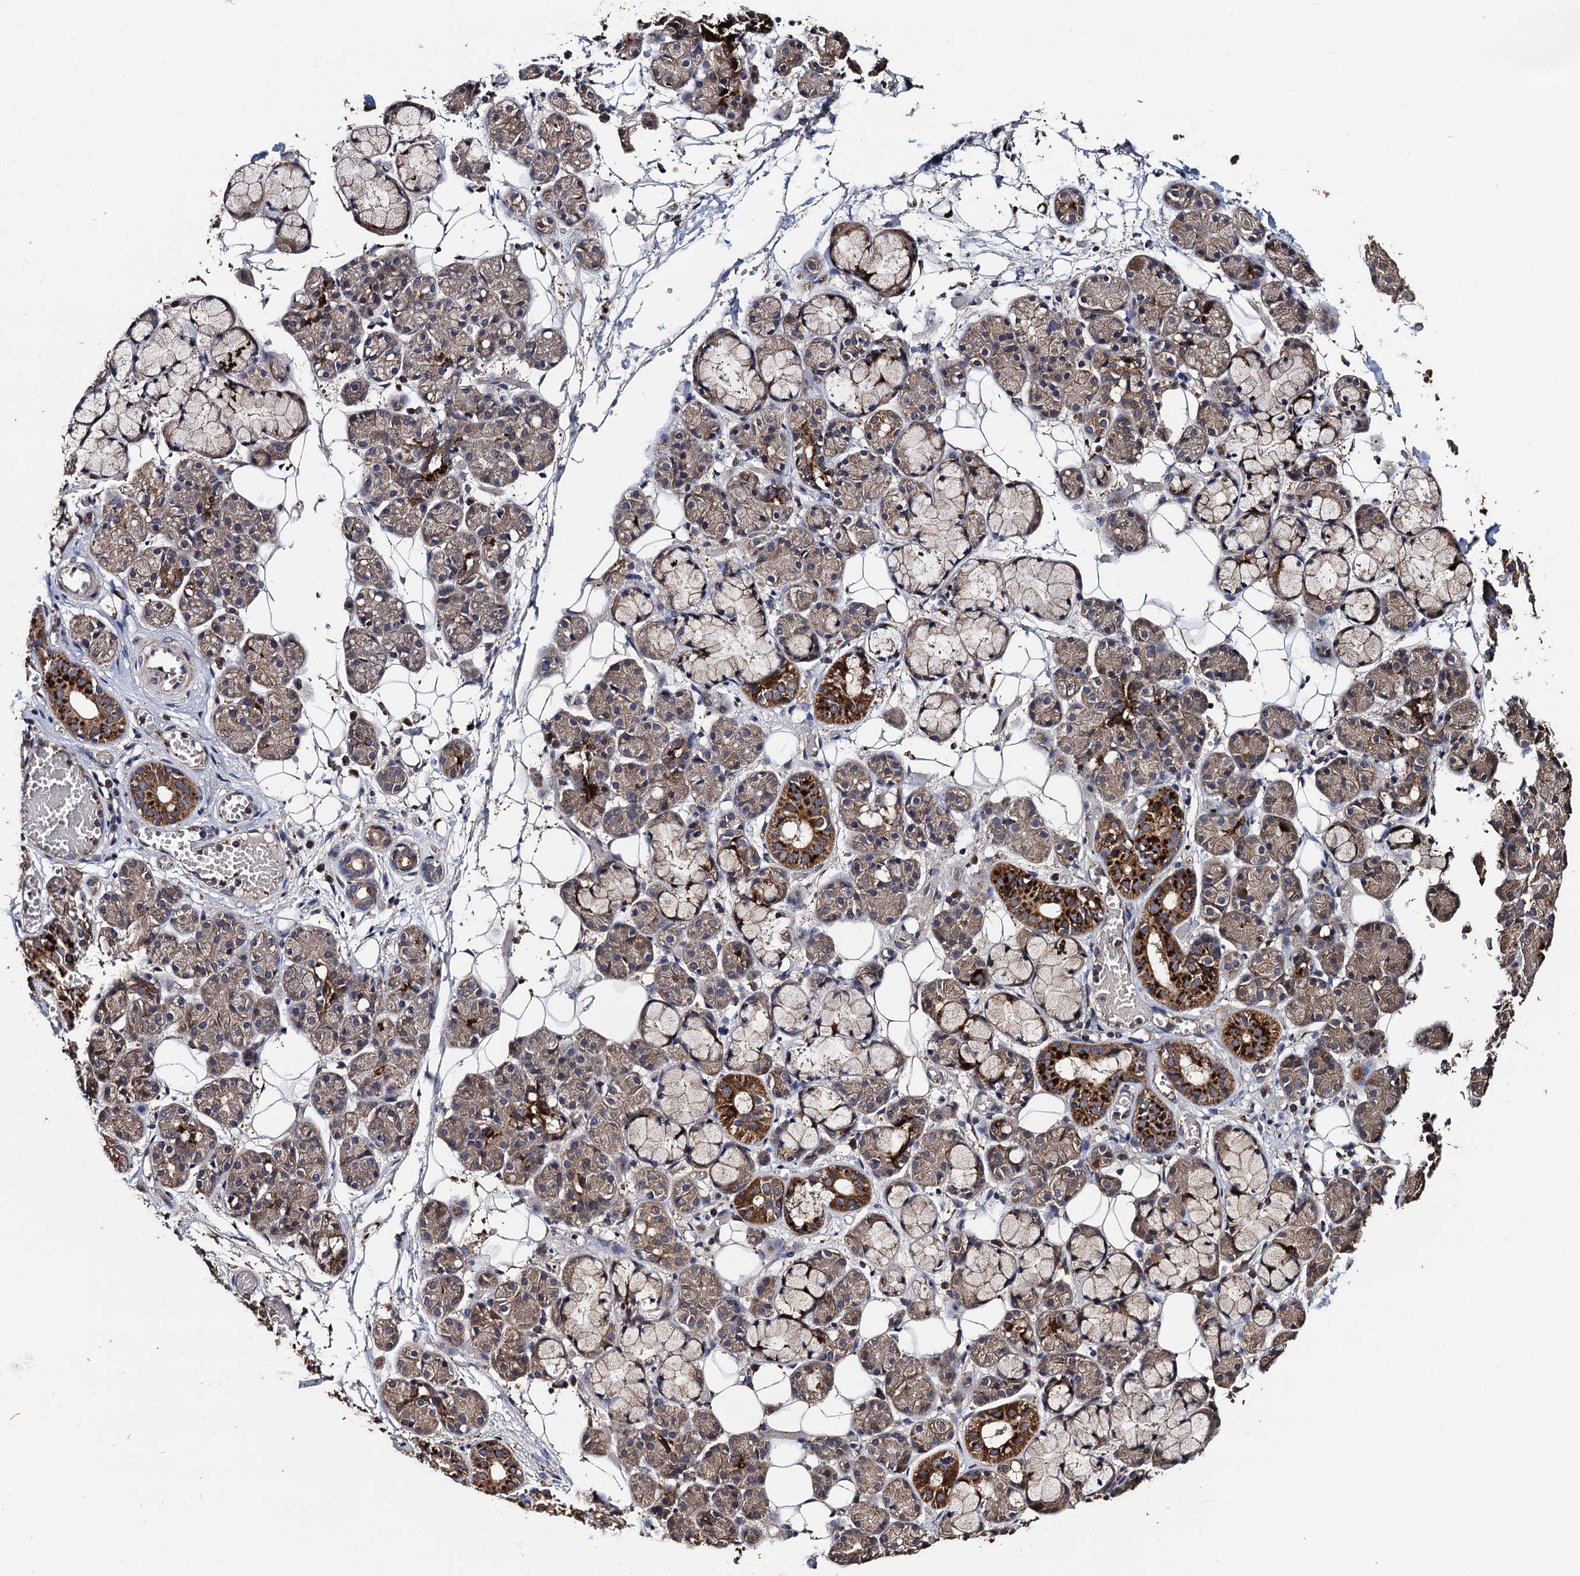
{"staining": {"intensity": "strong", "quantity": "25%-75%", "location": "cytoplasmic/membranous"}, "tissue": "salivary gland", "cell_type": "Glandular cells", "image_type": "normal", "snomed": [{"axis": "morphology", "description": "Normal tissue, NOS"}, {"axis": "topography", "description": "Salivary gland"}], "caption": "Immunohistochemical staining of benign human salivary gland shows strong cytoplasmic/membranous protein staining in about 25%-75% of glandular cells.", "gene": "PPTC7", "patient": {"sex": "male", "age": 63}}